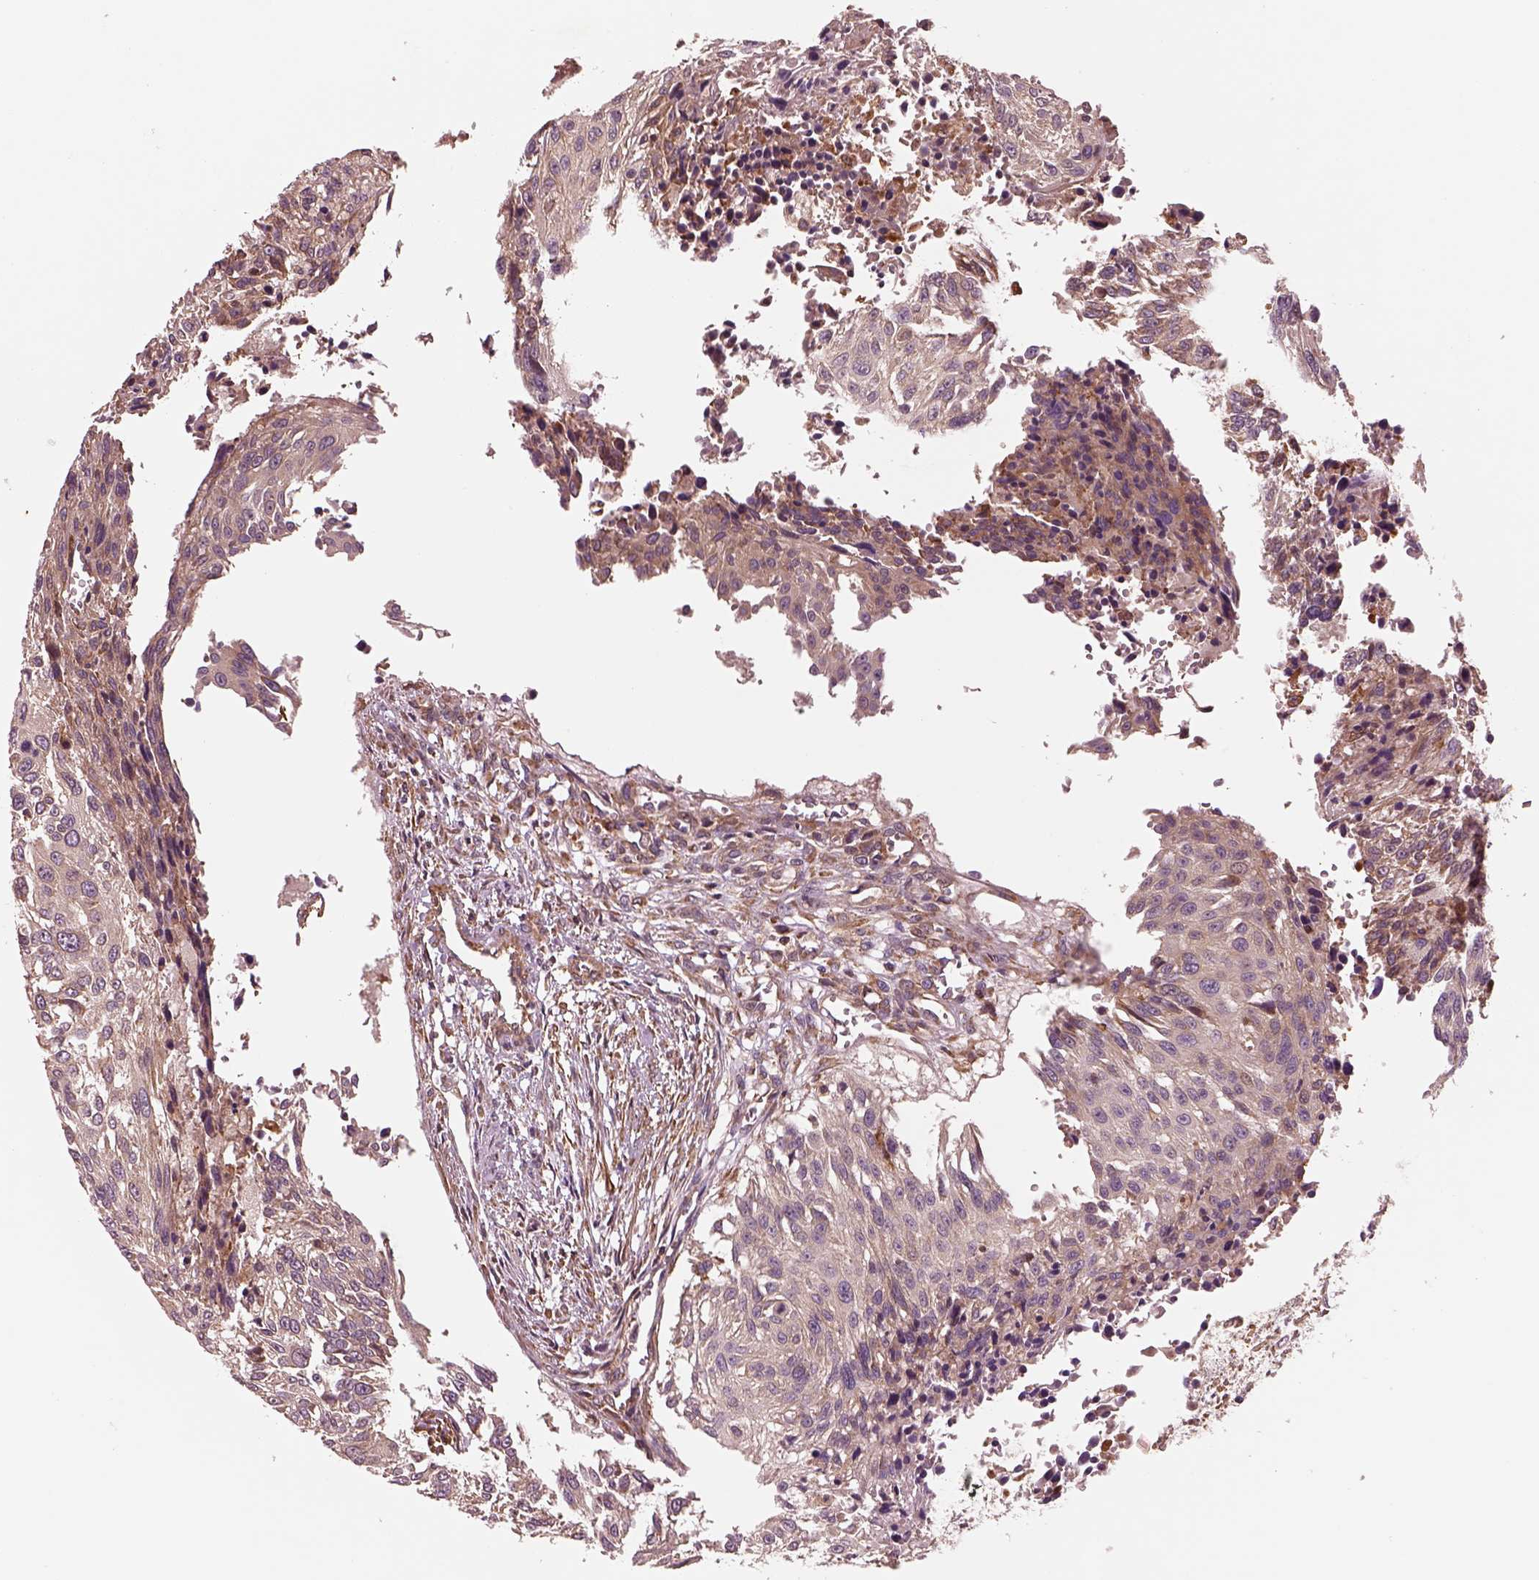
{"staining": {"intensity": "moderate", "quantity": "<25%", "location": "cytoplasmic/membranous"}, "tissue": "urothelial cancer", "cell_type": "Tumor cells", "image_type": "cancer", "snomed": [{"axis": "morphology", "description": "Urothelial carcinoma, NOS"}, {"axis": "topography", "description": "Urinary bladder"}], "caption": "High-magnification brightfield microscopy of urothelial cancer stained with DAB (brown) and counterstained with hematoxylin (blue). tumor cells exhibit moderate cytoplasmic/membranous expression is appreciated in about<25% of cells.", "gene": "ASCC2", "patient": {"sex": "male", "age": 55}}